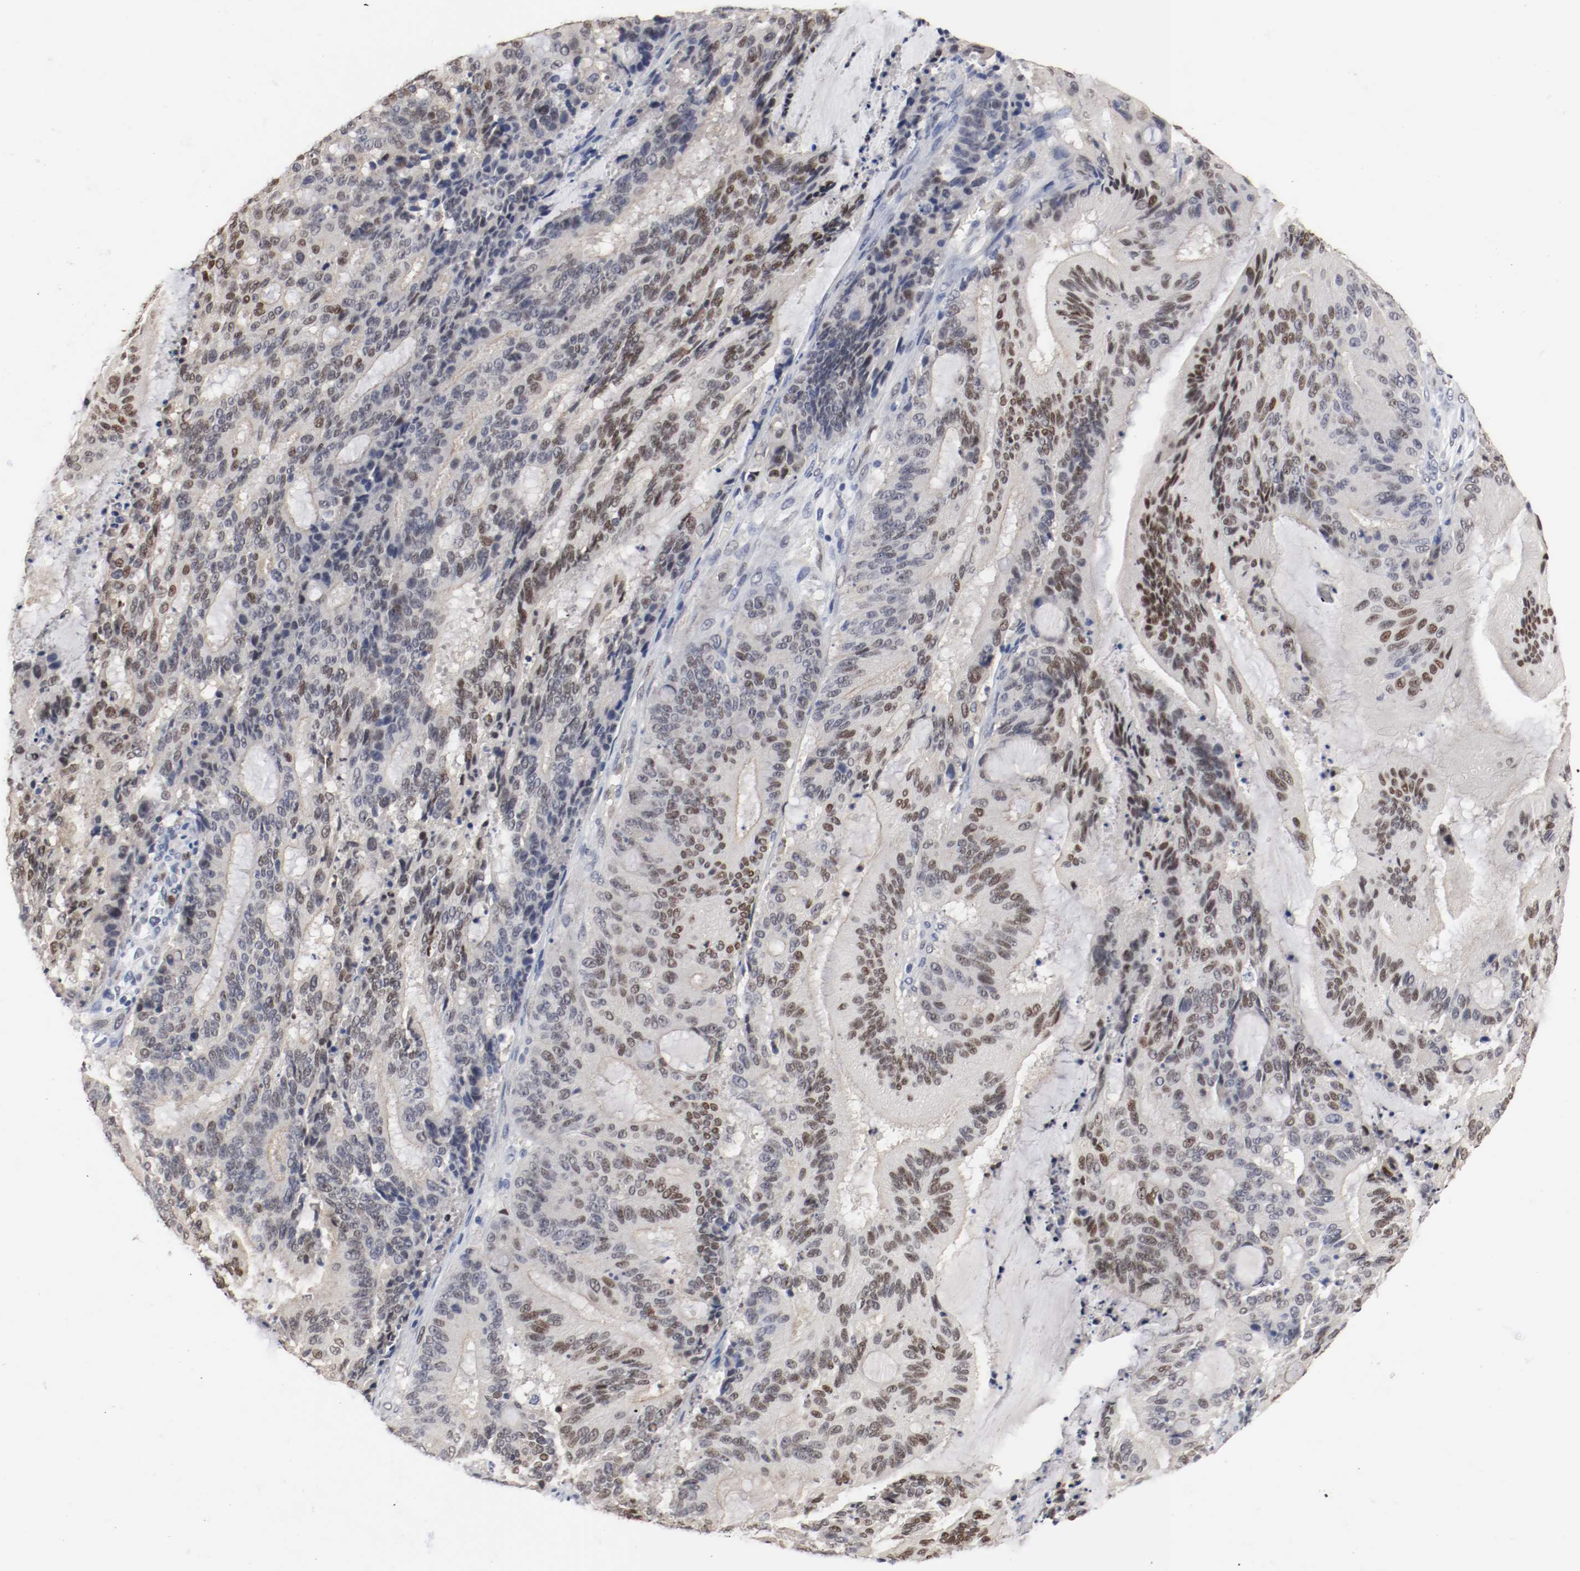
{"staining": {"intensity": "strong", "quantity": "25%-75%", "location": "nuclear"}, "tissue": "liver cancer", "cell_type": "Tumor cells", "image_type": "cancer", "snomed": [{"axis": "morphology", "description": "Cholangiocarcinoma"}, {"axis": "topography", "description": "Liver"}], "caption": "IHC of human liver cancer (cholangiocarcinoma) shows high levels of strong nuclear positivity in approximately 25%-75% of tumor cells. (DAB (3,3'-diaminobenzidine) = brown stain, brightfield microscopy at high magnification).", "gene": "FOSL2", "patient": {"sex": "female", "age": 73}}